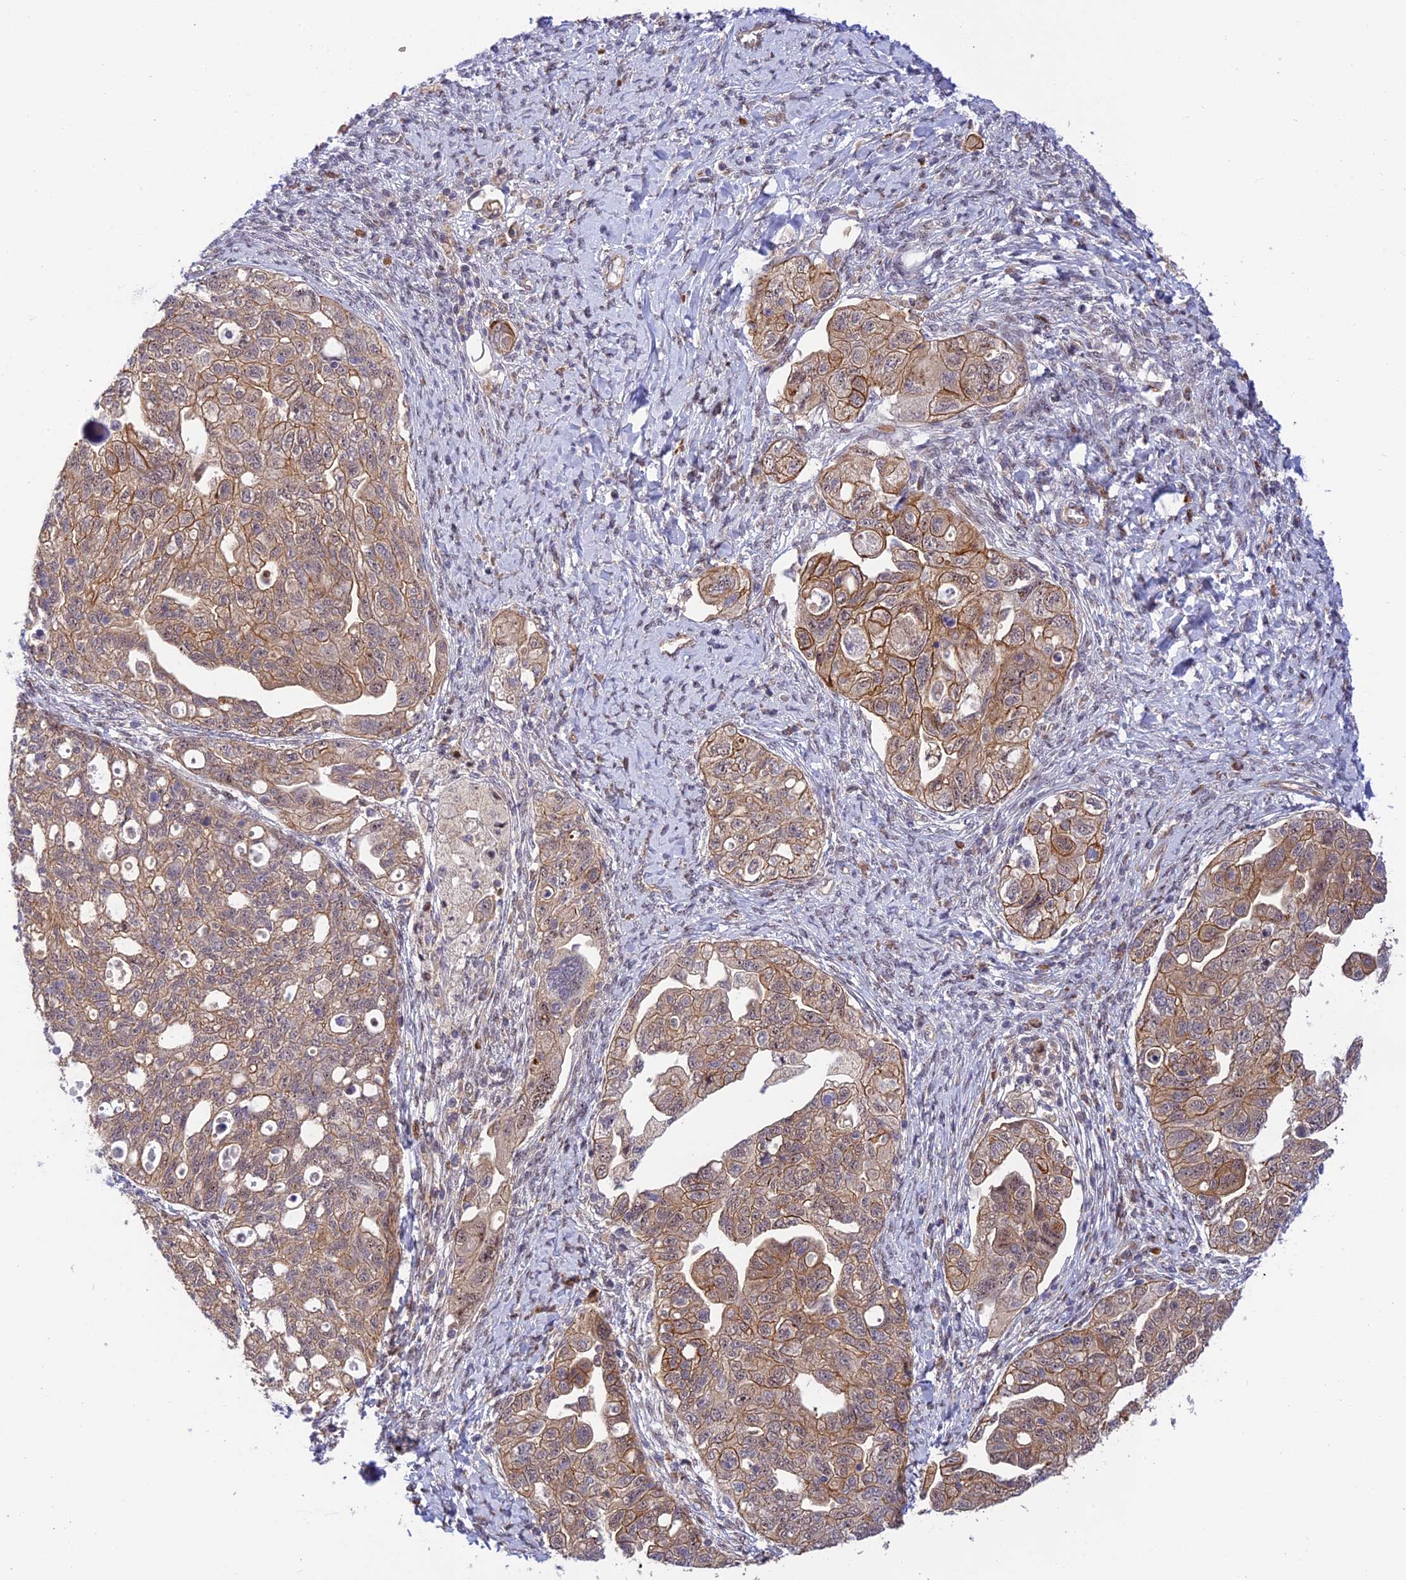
{"staining": {"intensity": "moderate", "quantity": ">75%", "location": "cytoplasmic/membranous,nuclear"}, "tissue": "ovarian cancer", "cell_type": "Tumor cells", "image_type": "cancer", "snomed": [{"axis": "morphology", "description": "Carcinoma, NOS"}, {"axis": "morphology", "description": "Cystadenocarcinoma, serous, NOS"}, {"axis": "topography", "description": "Ovary"}], "caption": "Brown immunohistochemical staining in ovarian serous cystadenocarcinoma reveals moderate cytoplasmic/membranous and nuclear staining in approximately >75% of tumor cells. (DAB (3,3'-diaminobenzidine) IHC, brown staining for protein, blue staining for nuclei).", "gene": "ZNF584", "patient": {"sex": "female", "age": 69}}